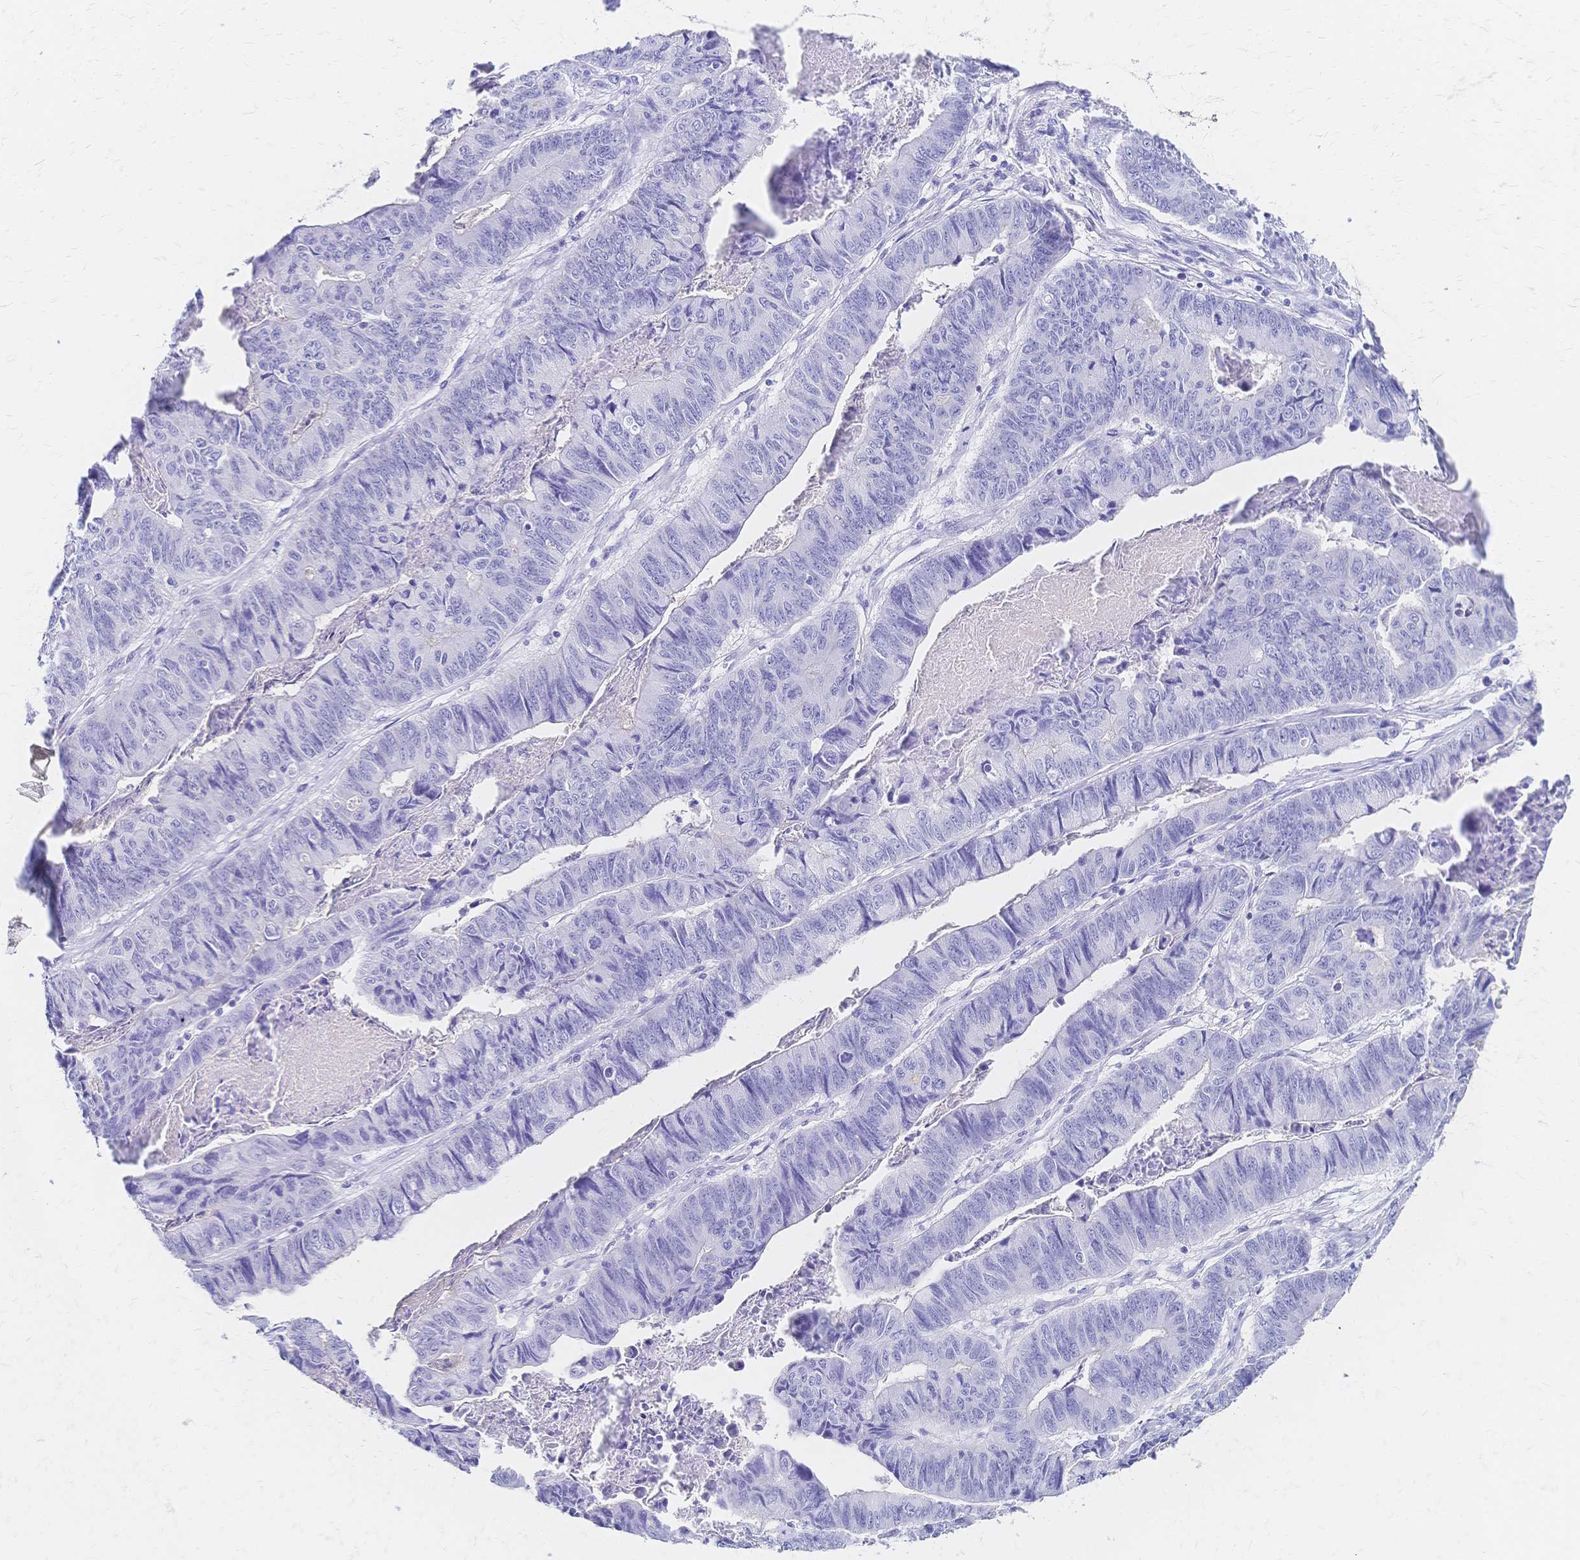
{"staining": {"intensity": "negative", "quantity": "none", "location": "none"}, "tissue": "stomach cancer", "cell_type": "Tumor cells", "image_type": "cancer", "snomed": [{"axis": "morphology", "description": "Adenocarcinoma, NOS"}, {"axis": "topography", "description": "Stomach, lower"}], "caption": "This photomicrograph is of stomach cancer (adenocarcinoma) stained with immunohistochemistry (IHC) to label a protein in brown with the nuclei are counter-stained blue. There is no staining in tumor cells.", "gene": "SLC5A1", "patient": {"sex": "male", "age": 77}}